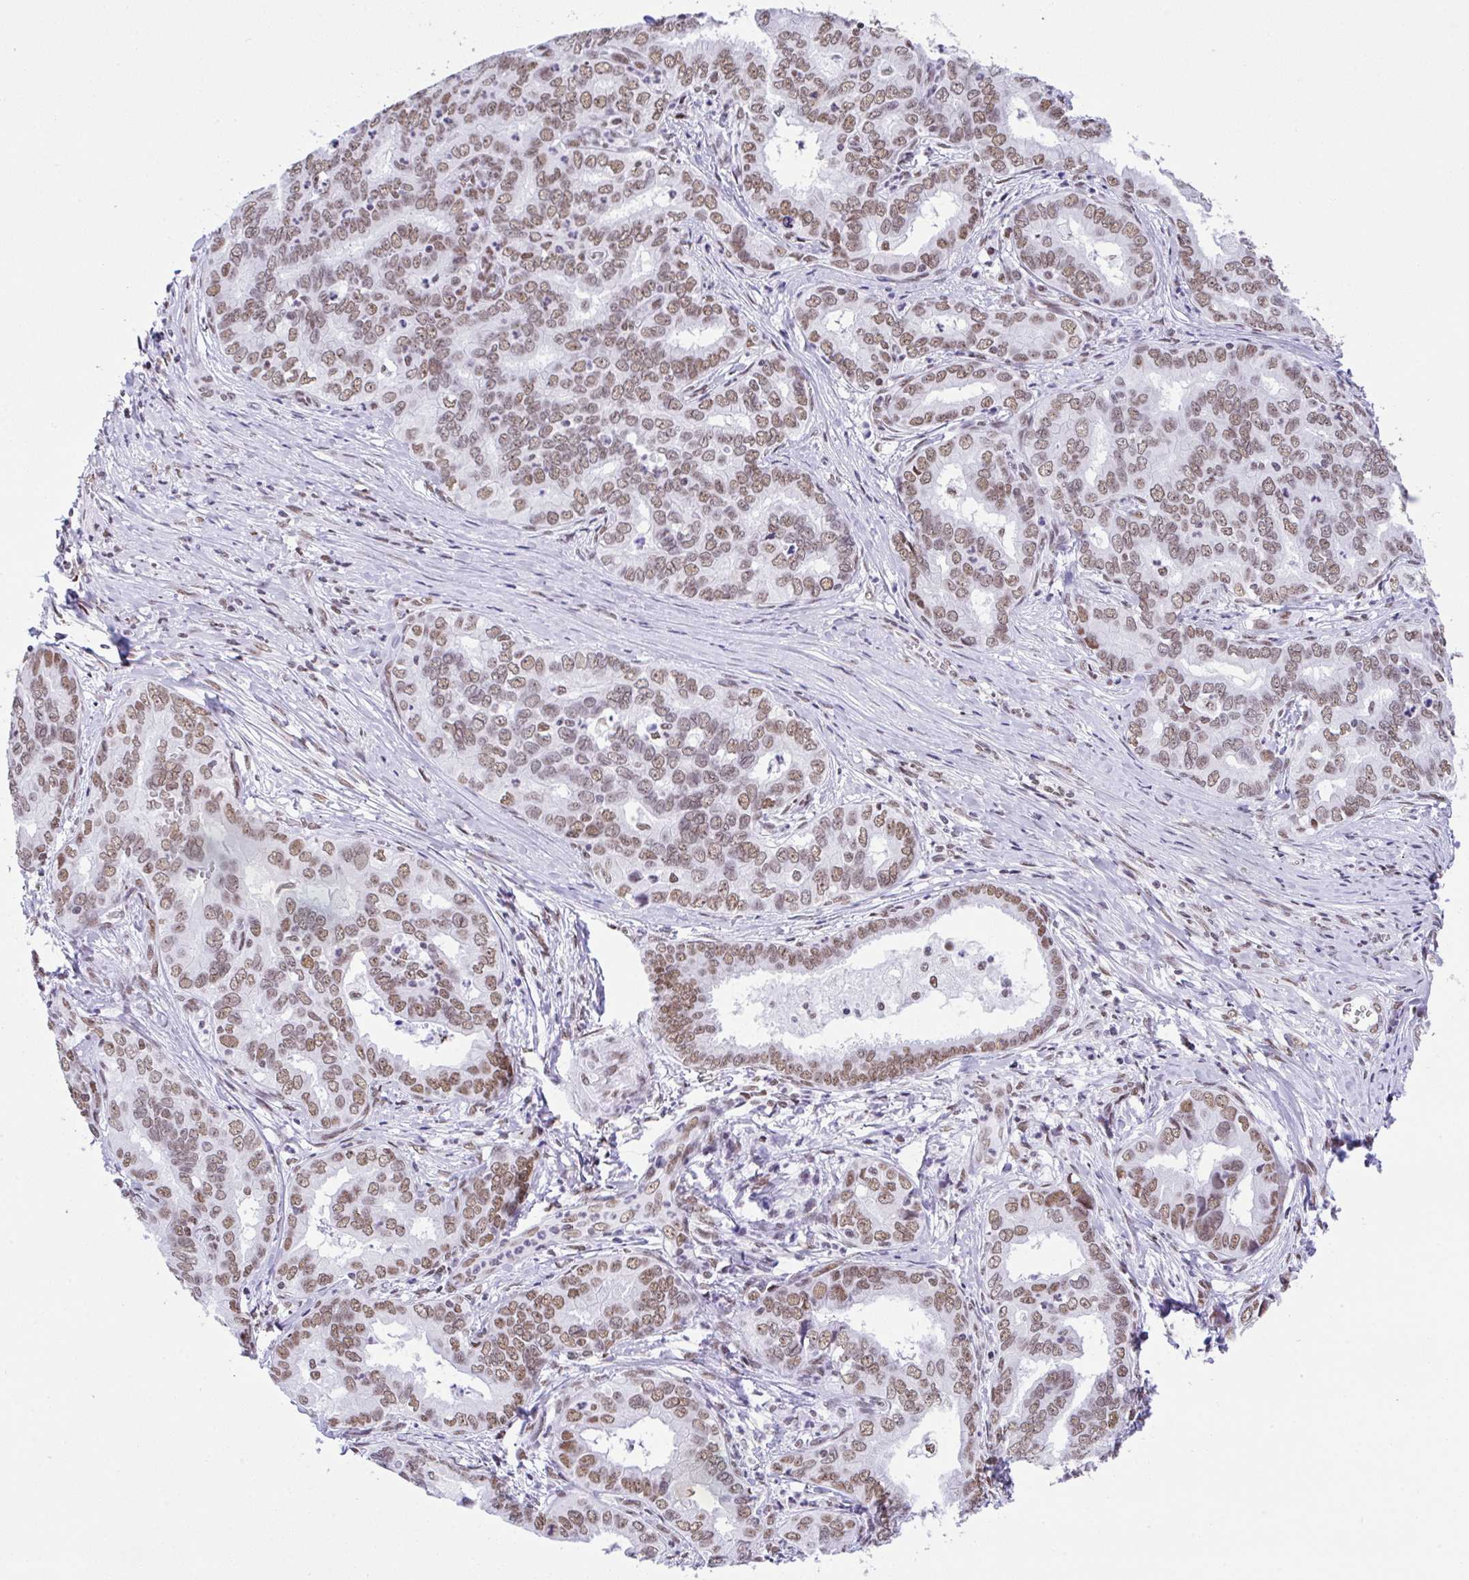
{"staining": {"intensity": "moderate", "quantity": ">75%", "location": "nuclear"}, "tissue": "liver cancer", "cell_type": "Tumor cells", "image_type": "cancer", "snomed": [{"axis": "morphology", "description": "Cholangiocarcinoma"}, {"axis": "topography", "description": "Liver"}], "caption": "Protein analysis of liver cholangiocarcinoma tissue exhibits moderate nuclear positivity in about >75% of tumor cells. Nuclei are stained in blue.", "gene": "DDX52", "patient": {"sex": "female", "age": 64}}